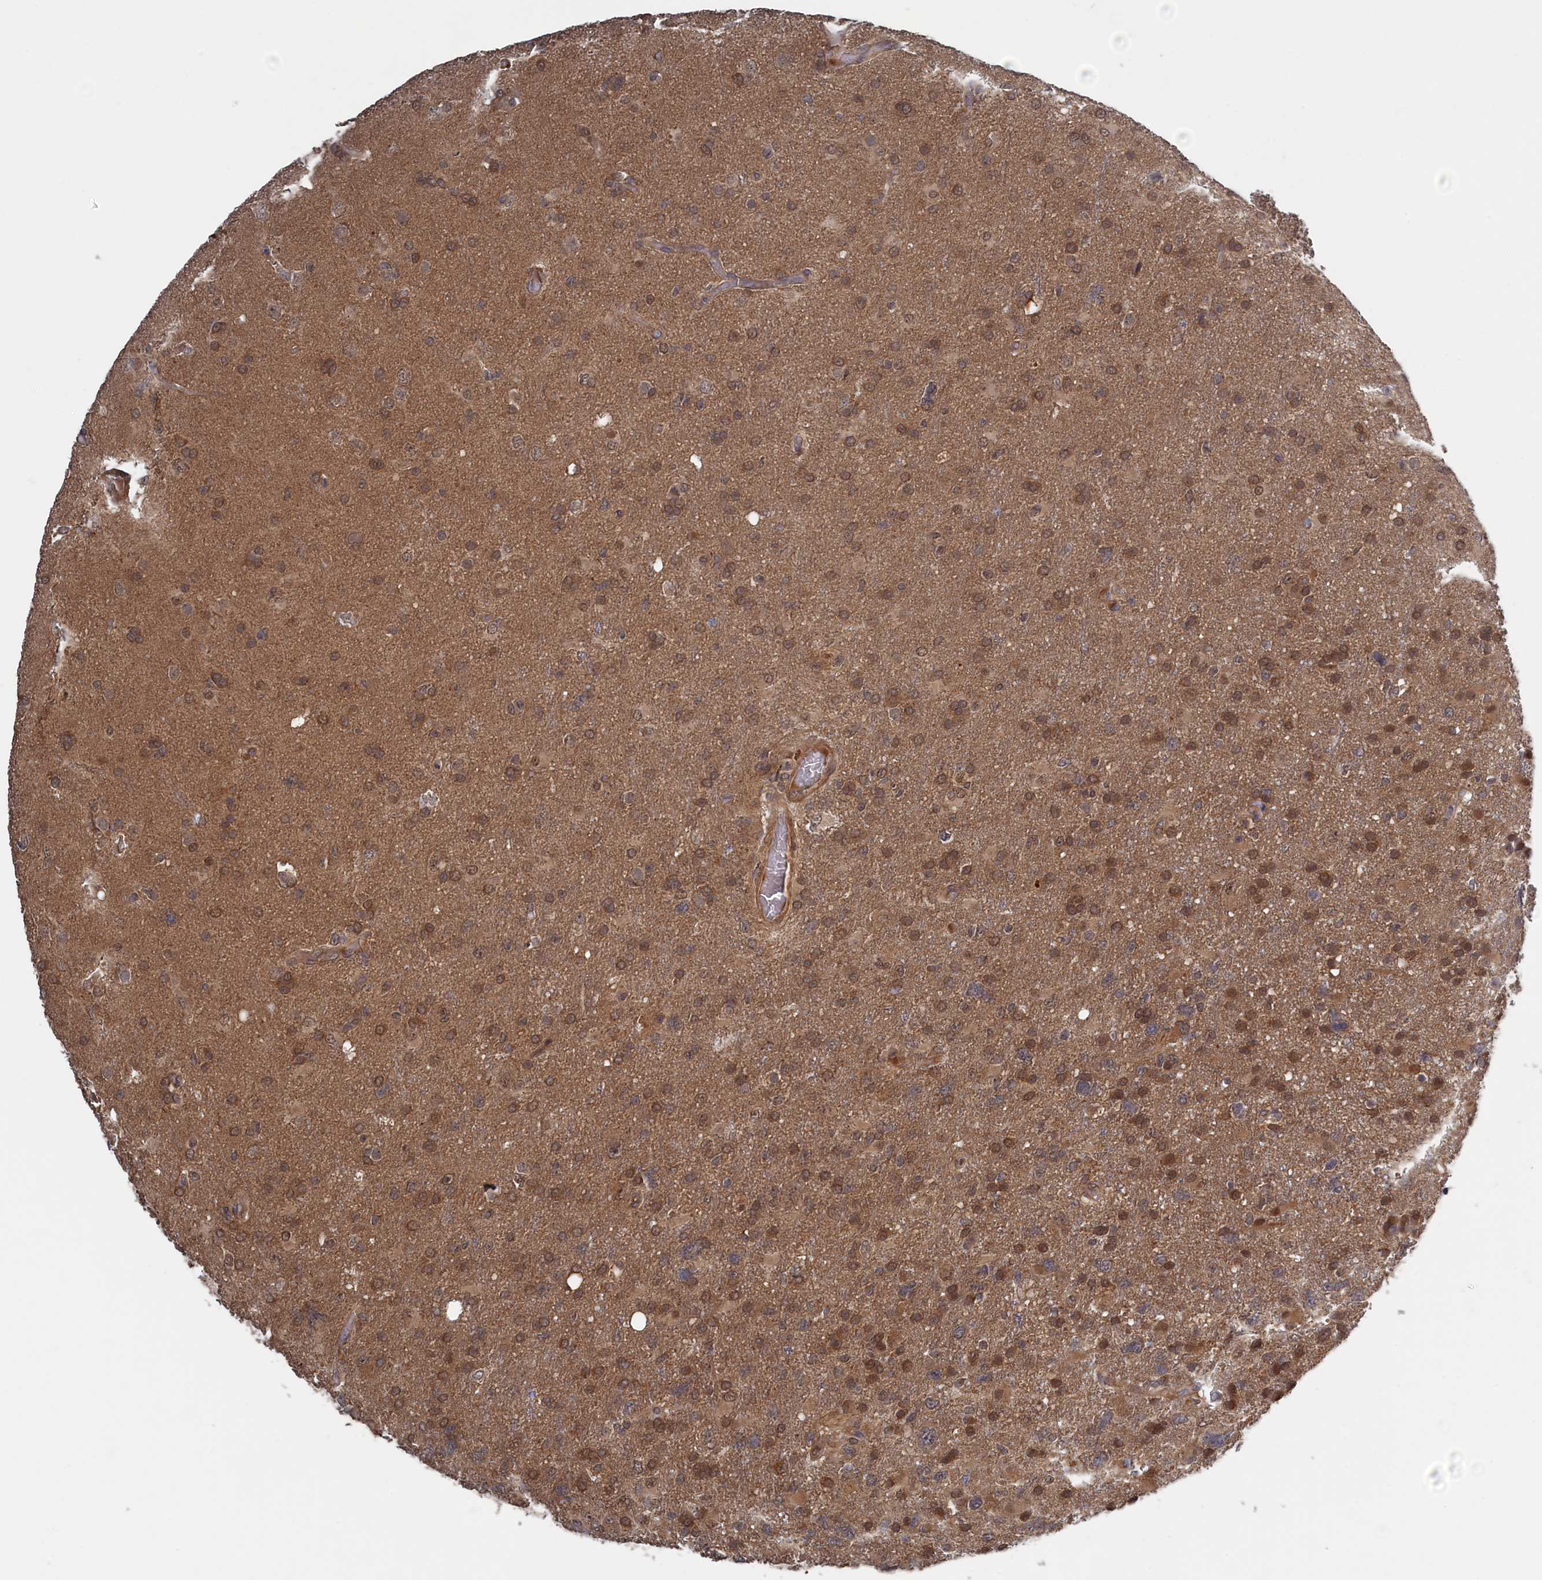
{"staining": {"intensity": "moderate", "quantity": ">75%", "location": "cytoplasmic/membranous,nuclear"}, "tissue": "glioma", "cell_type": "Tumor cells", "image_type": "cancer", "snomed": [{"axis": "morphology", "description": "Glioma, malignant, High grade"}, {"axis": "topography", "description": "Brain"}], "caption": "Protein staining of malignant glioma (high-grade) tissue displays moderate cytoplasmic/membranous and nuclear positivity in about >75% of tumor cells. (DAB (3,3'-diaminobenzidine) IHC, brown staining for protein, blue staining for nuclei).", "gene": "ELOVL6", "patient": {"sex": "male", "age": 61}}